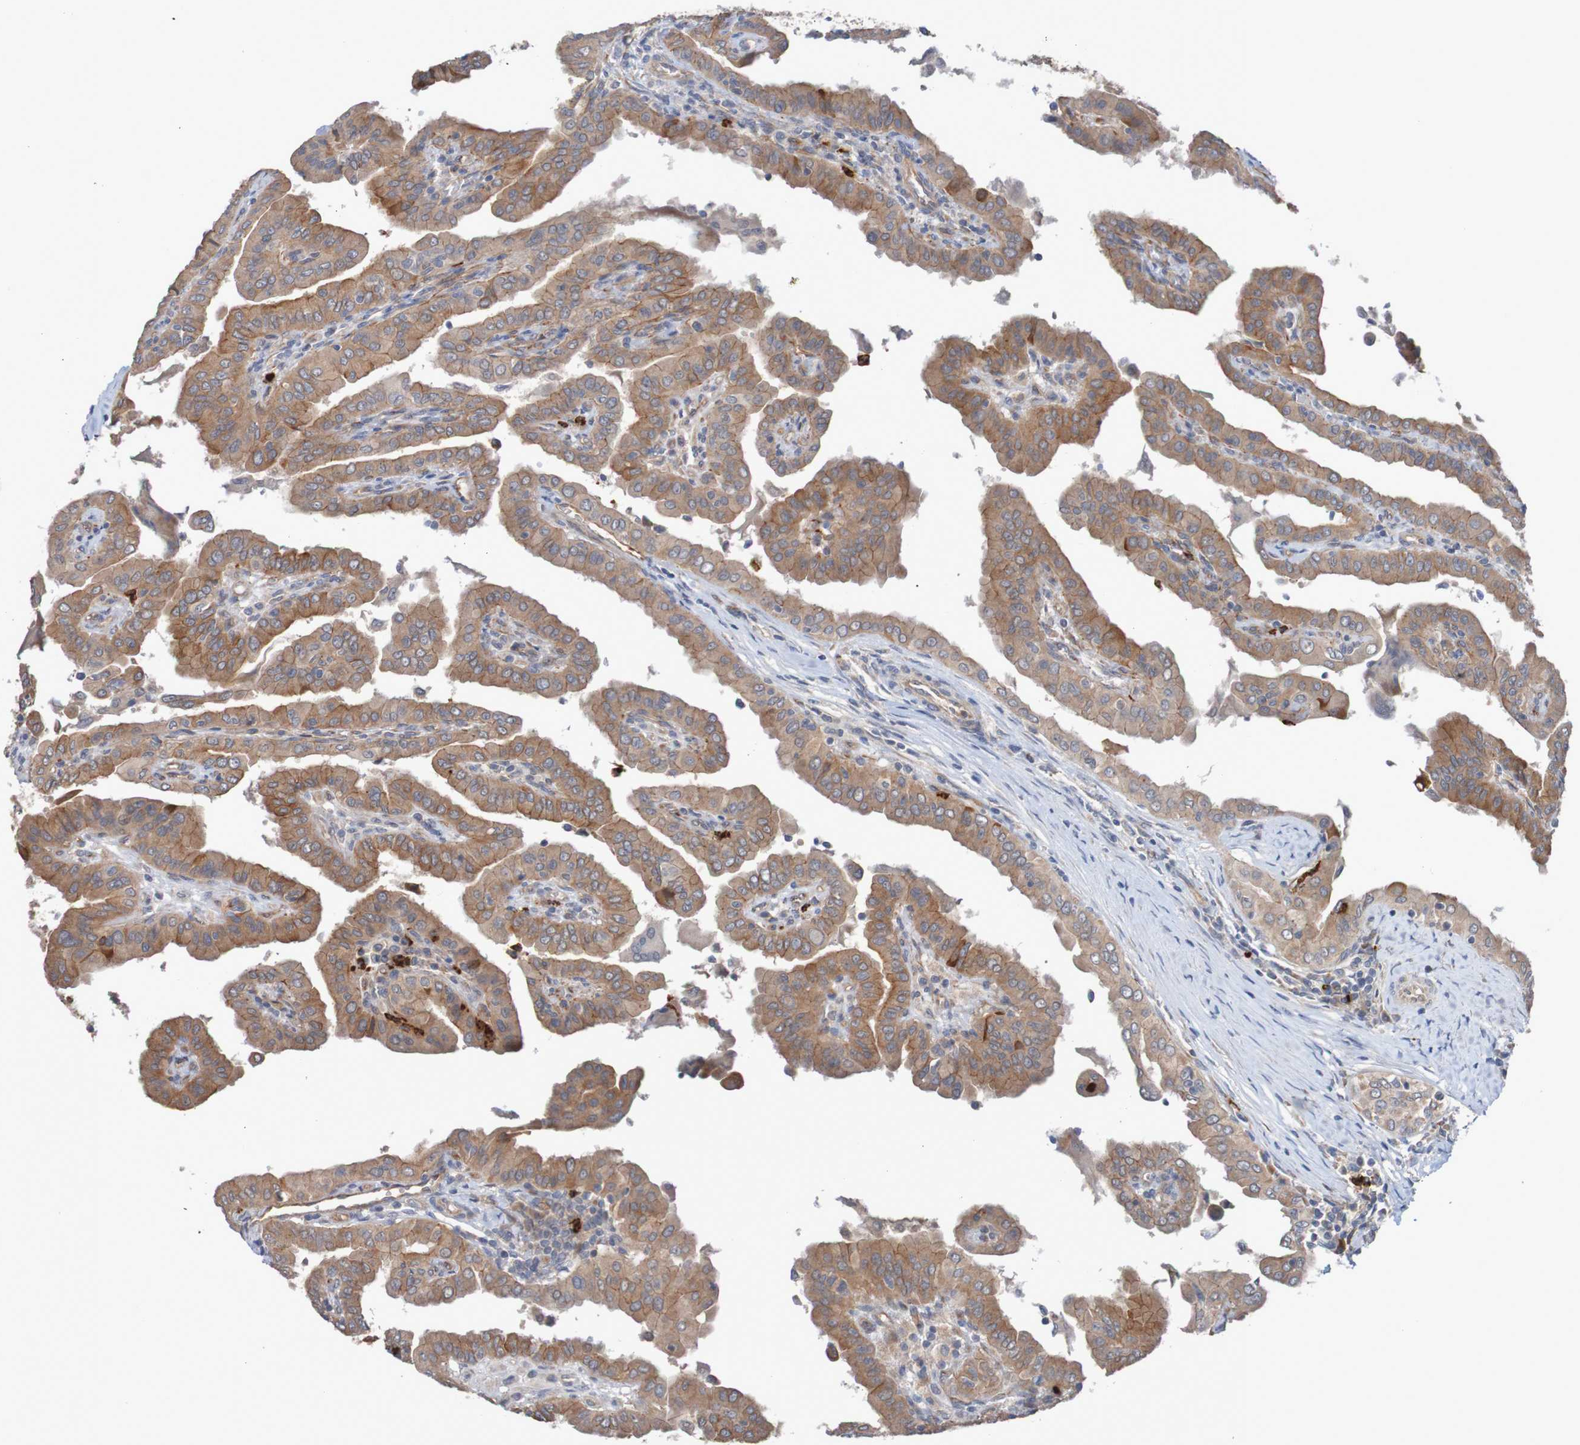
{"staining": {"intensity": "moderate", "quantity": ">75%", "location": "cytoplasmic/membranous"}, "tissue": "thyroid cancer", "cell_type": "Tumor cells", "image_type": "cancer", "snomed": [{"axis": "morphology", "description": "Papillary adenocarcinoma, NOS"}, {"axis": "topography", "description": "Thyroid gland"}], "caption": "This is a histology image of immunohistochemistry staining of papillary adenocarcinoma (thyroid), which shows moderate positivity in the cytoplasmic/membranous of tumor cells.", "gene": "ST8SIA6", "patient": {"sex": "male", "age": 33}}